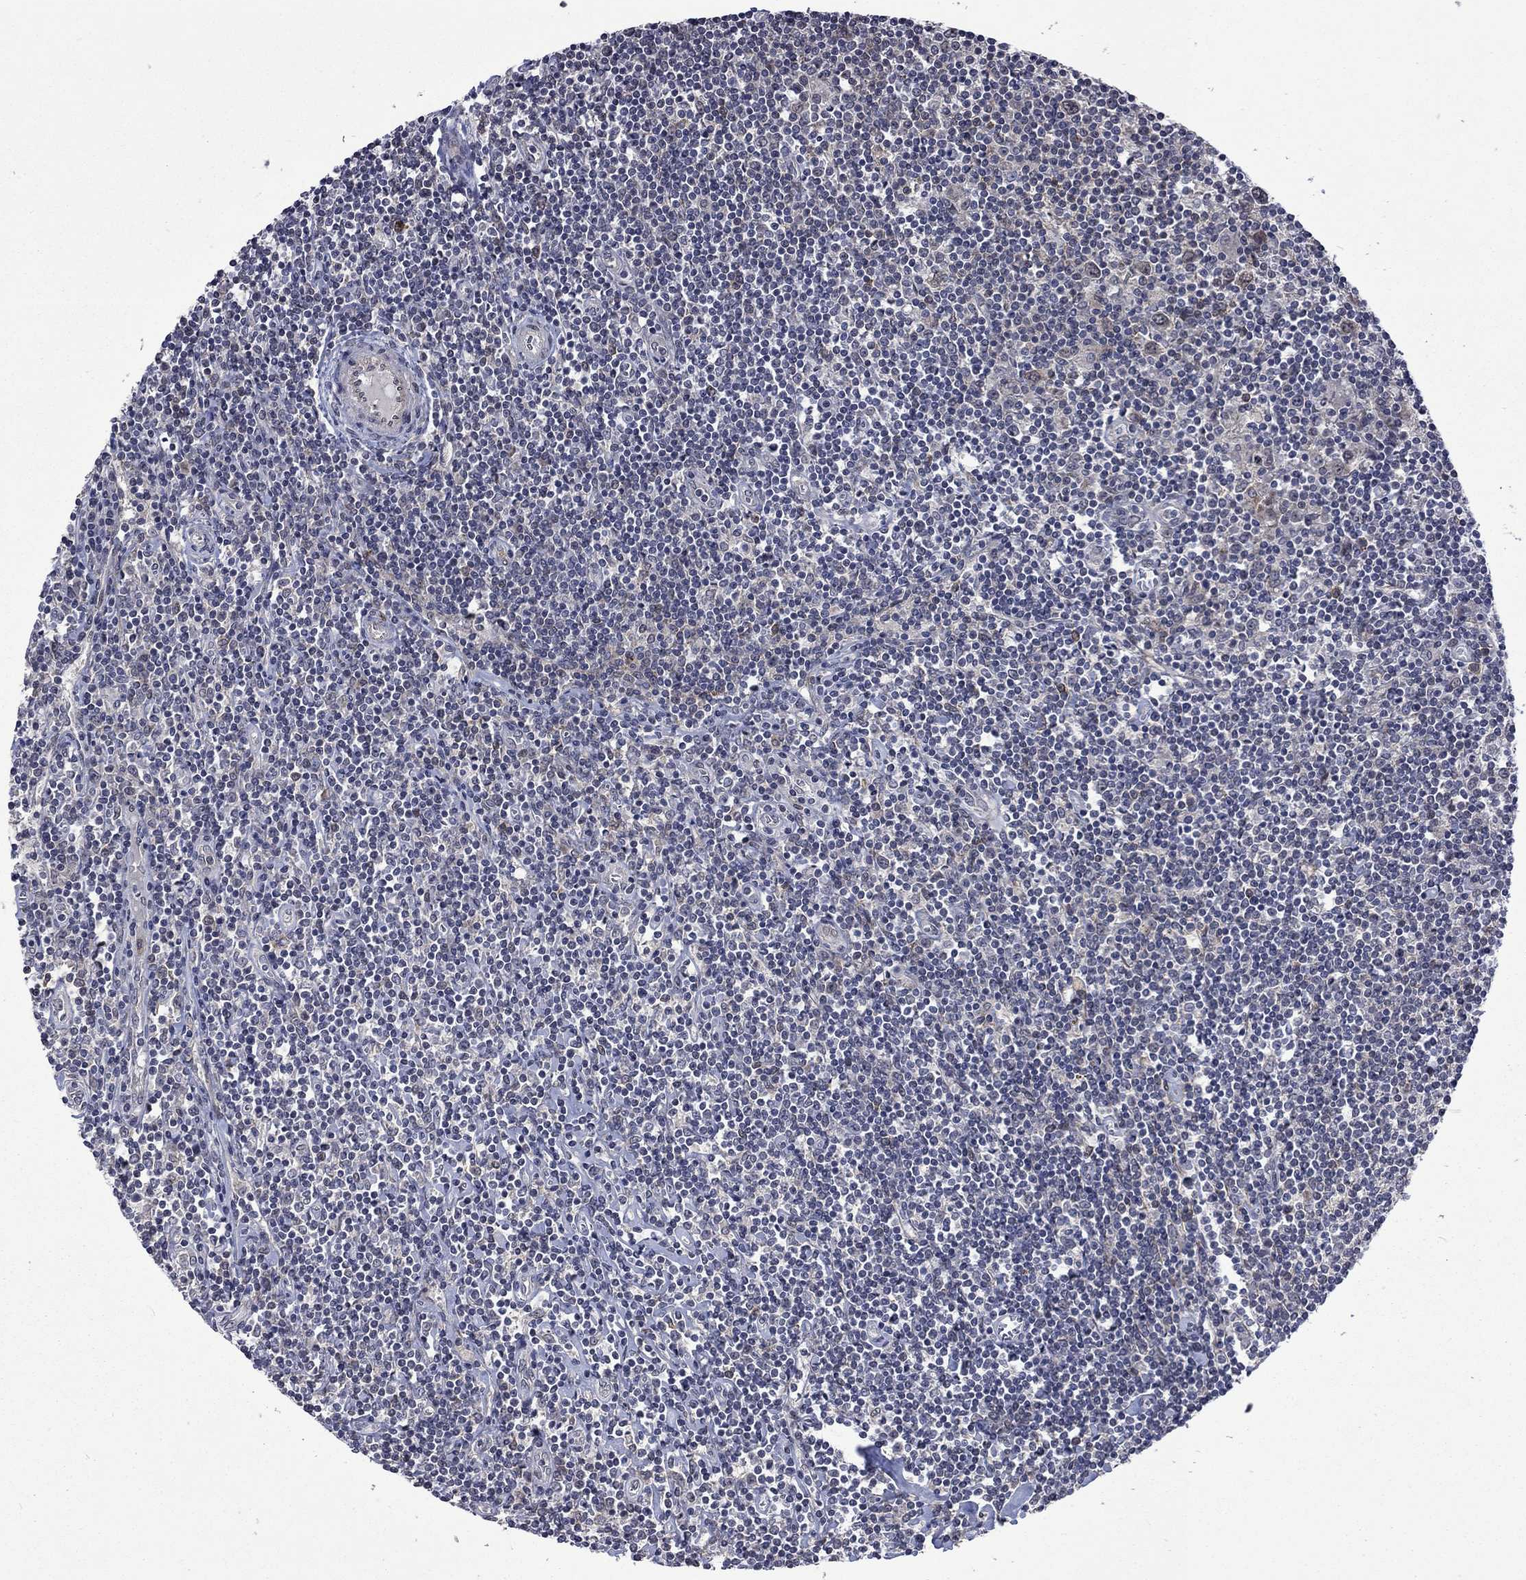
{"staining": {"intensity": "negative", "quantity": "none", "location": "none"}, "tissue": "lymphoma", "cell_type": "Tumor cells", "image_type": "cancer", "snomed": [{"axis": "morphology", "description": "Hodgkin's disease, NOS"}, {"axis": "topography", "description": "Lymph node"}], "caption": "A photomicrograph of human lymphoma is negative for staining in tumor cells.", "gene": "PPP1R9A", "patient": {"sex": "male", "age": 40}}